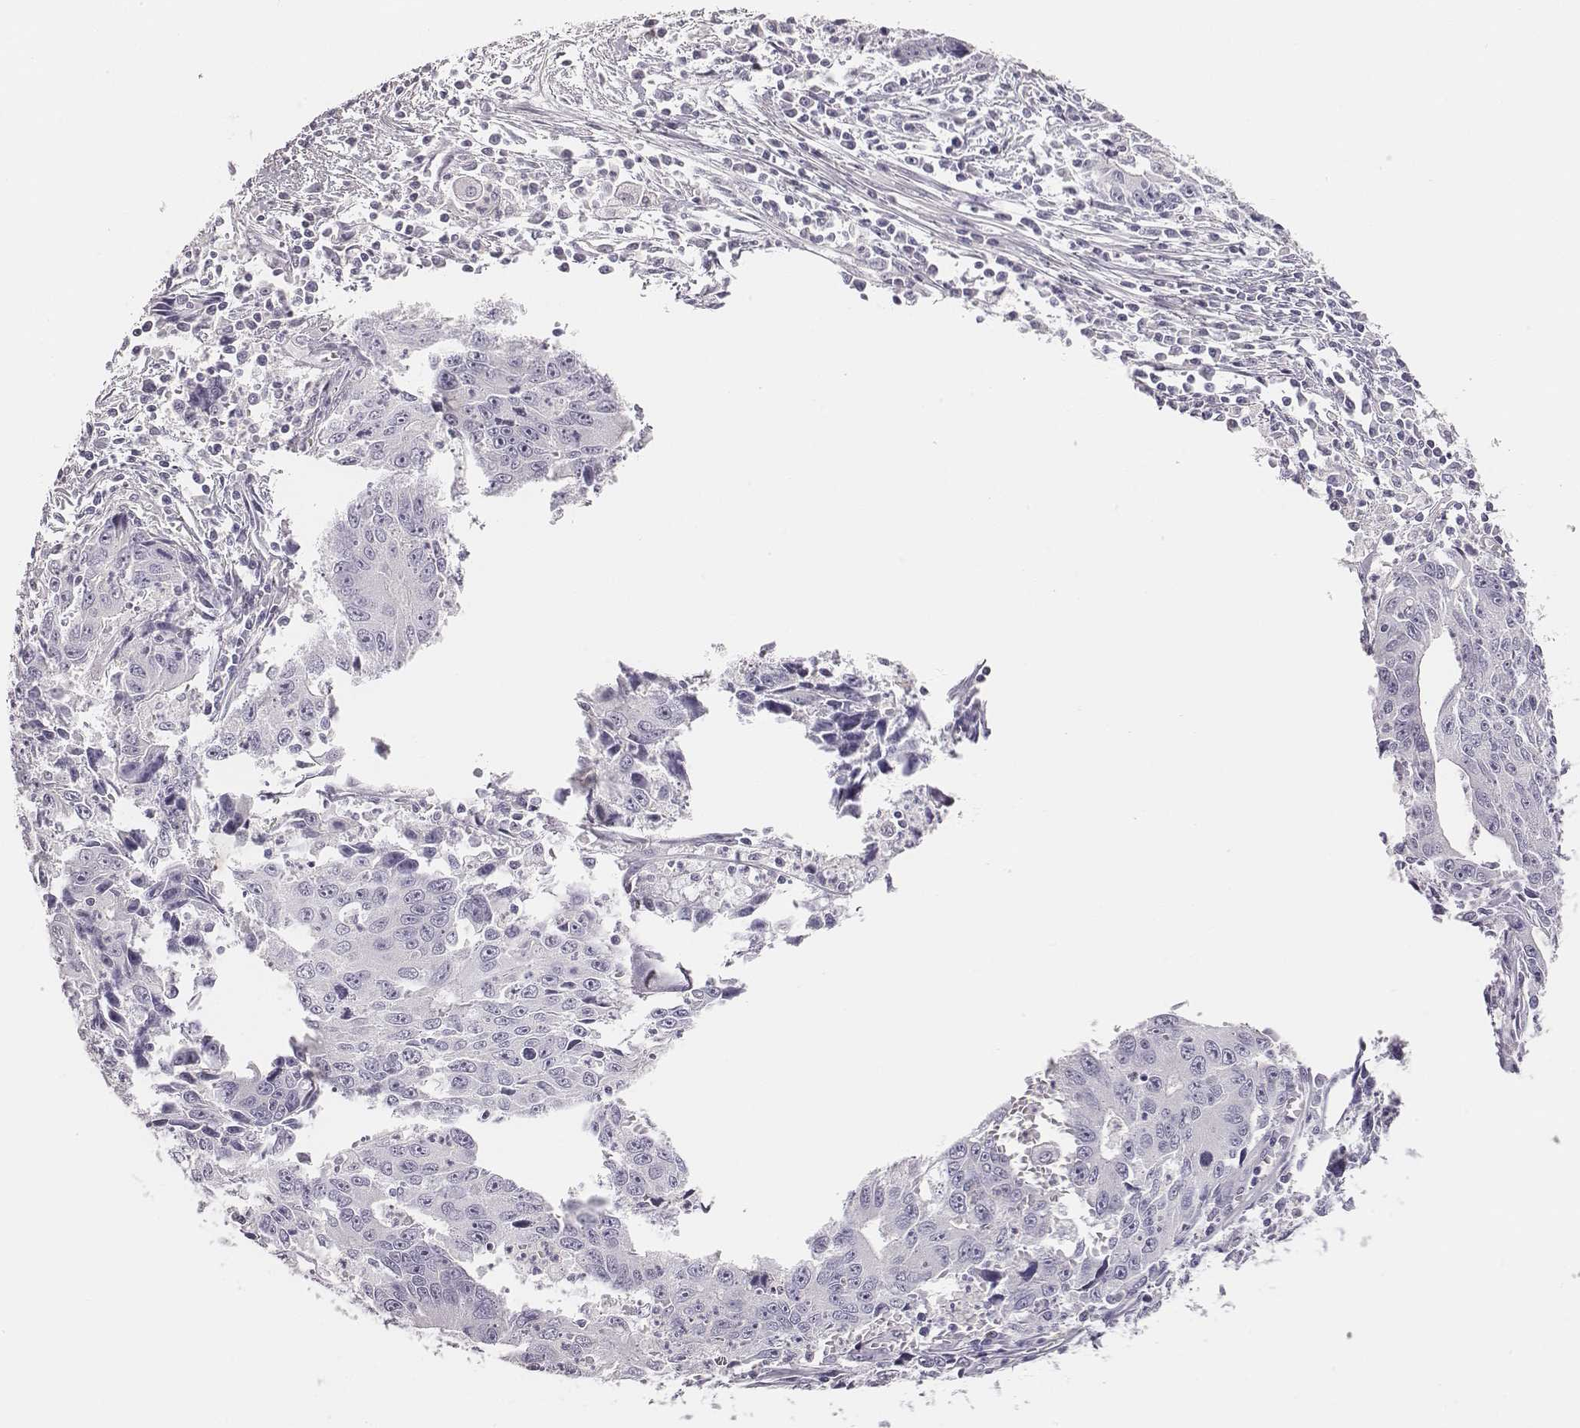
{"staining": {"intensity": "negative", "quantity": "none", "location": "none"}, "tissue": "liver cancer", "cell_type": "Tumor cells", "image_type": "cancer", "snomed": [{"axis": "morphology", "description": "Cholangiocarcinoma"}, {"axis": "topography", "description": "Liver"}], "caption": "Tumor cells are negative for protein expression in human liver cancer.", "gene": "ADAM7", "patient": {"sex": "male", "age": 65}}